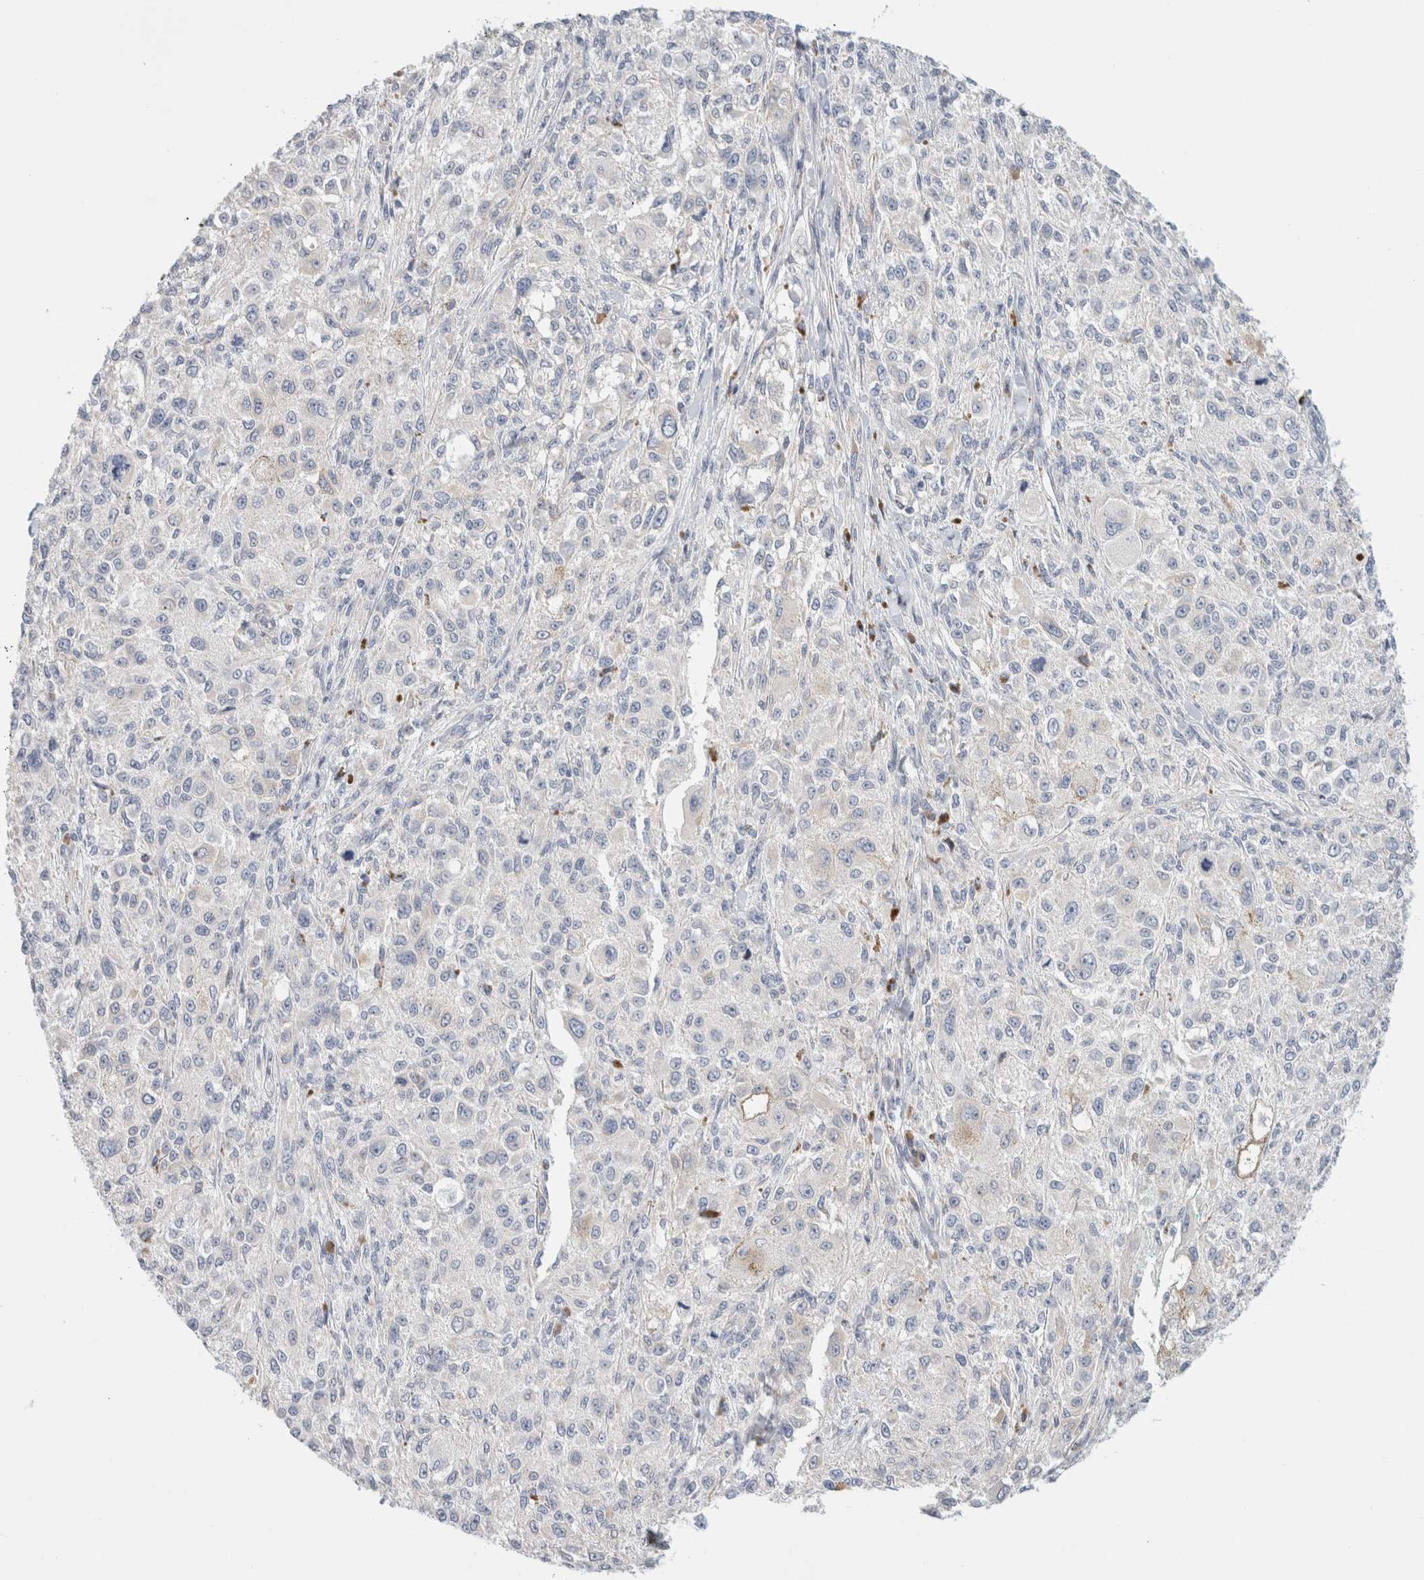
{"staining": {"intensity": "negative", "quantity": "none", "location": "none"}, "tissue": "melanoma", "cell_type": "Tumor cells", "image_type": "cancer", "snomed": [{"axis": "morphology", "description": "Necrosis, NOS"}, {"axis": "morphology", "description": "Malignant melanoma, NOS"}, {"axis": "topography", "description": "Skin"}], "caption": "The immunohistochemistry histopathology image has no significant positivity in tumor cells of malignant melanoma tissue.", "gene": "CSK", "patient": {"sex": "female", "age": 87}}